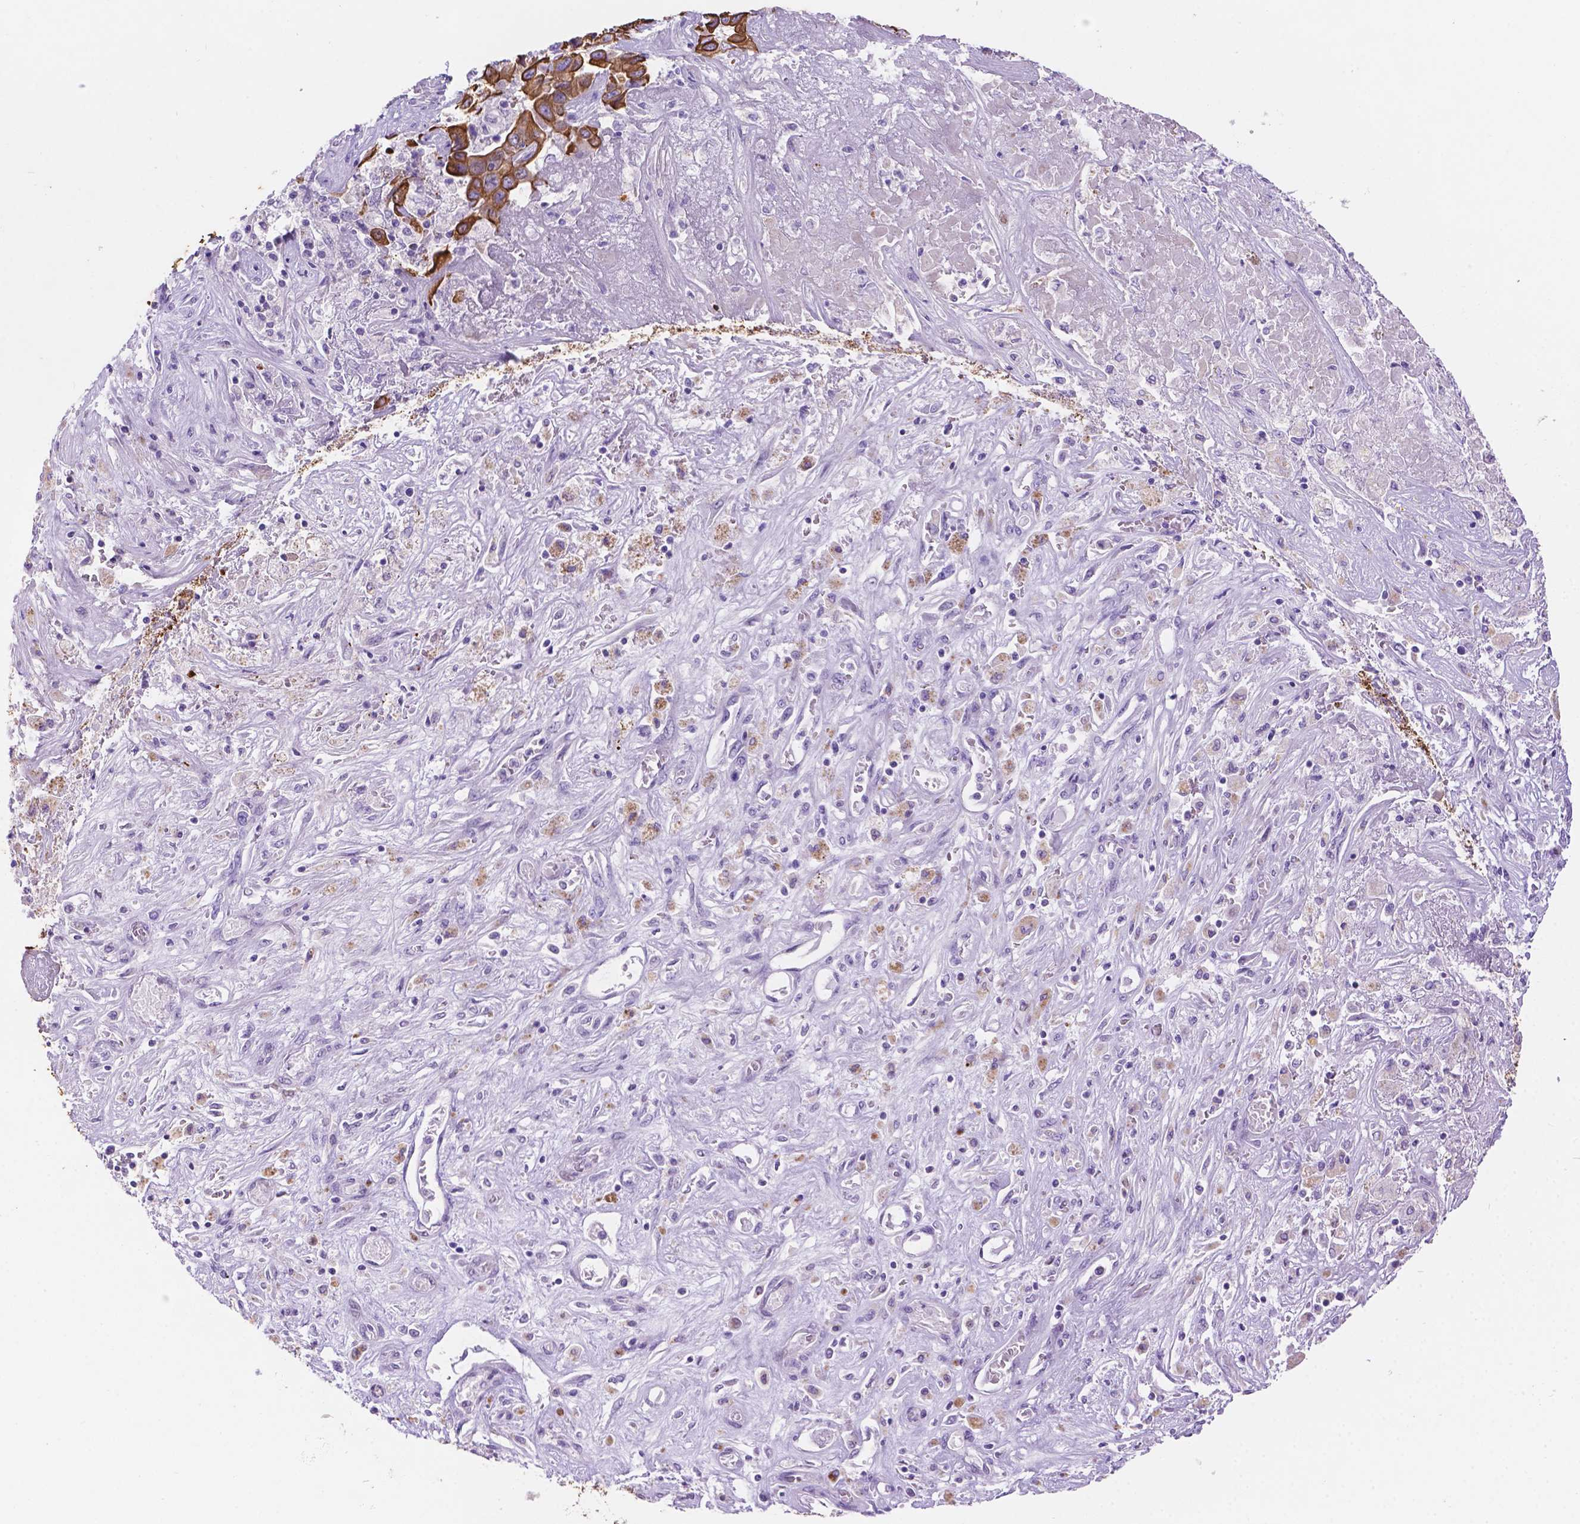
{"staining": {"intensity": "strong", "quantity": ">75%", "location": "cytoplasmic/membranous"}, "tissue": "liver cancer", "cell_type": "Tumor cells", "image_type": "cancer", "snomed": [{"axis": "morphology", "description": "Cholangiocarcinoma"}, {"axis": "topography", "description": "Liver"}], "caption": "High-power microscopy captured an IHC micrograph of cholangiocarcinoma (liver), revealing strong cytoplasmic/membranous positivity in about >75% of tumor cells.", "gene": "DMWD", "patient": {"sex": "female", "age": 52}}